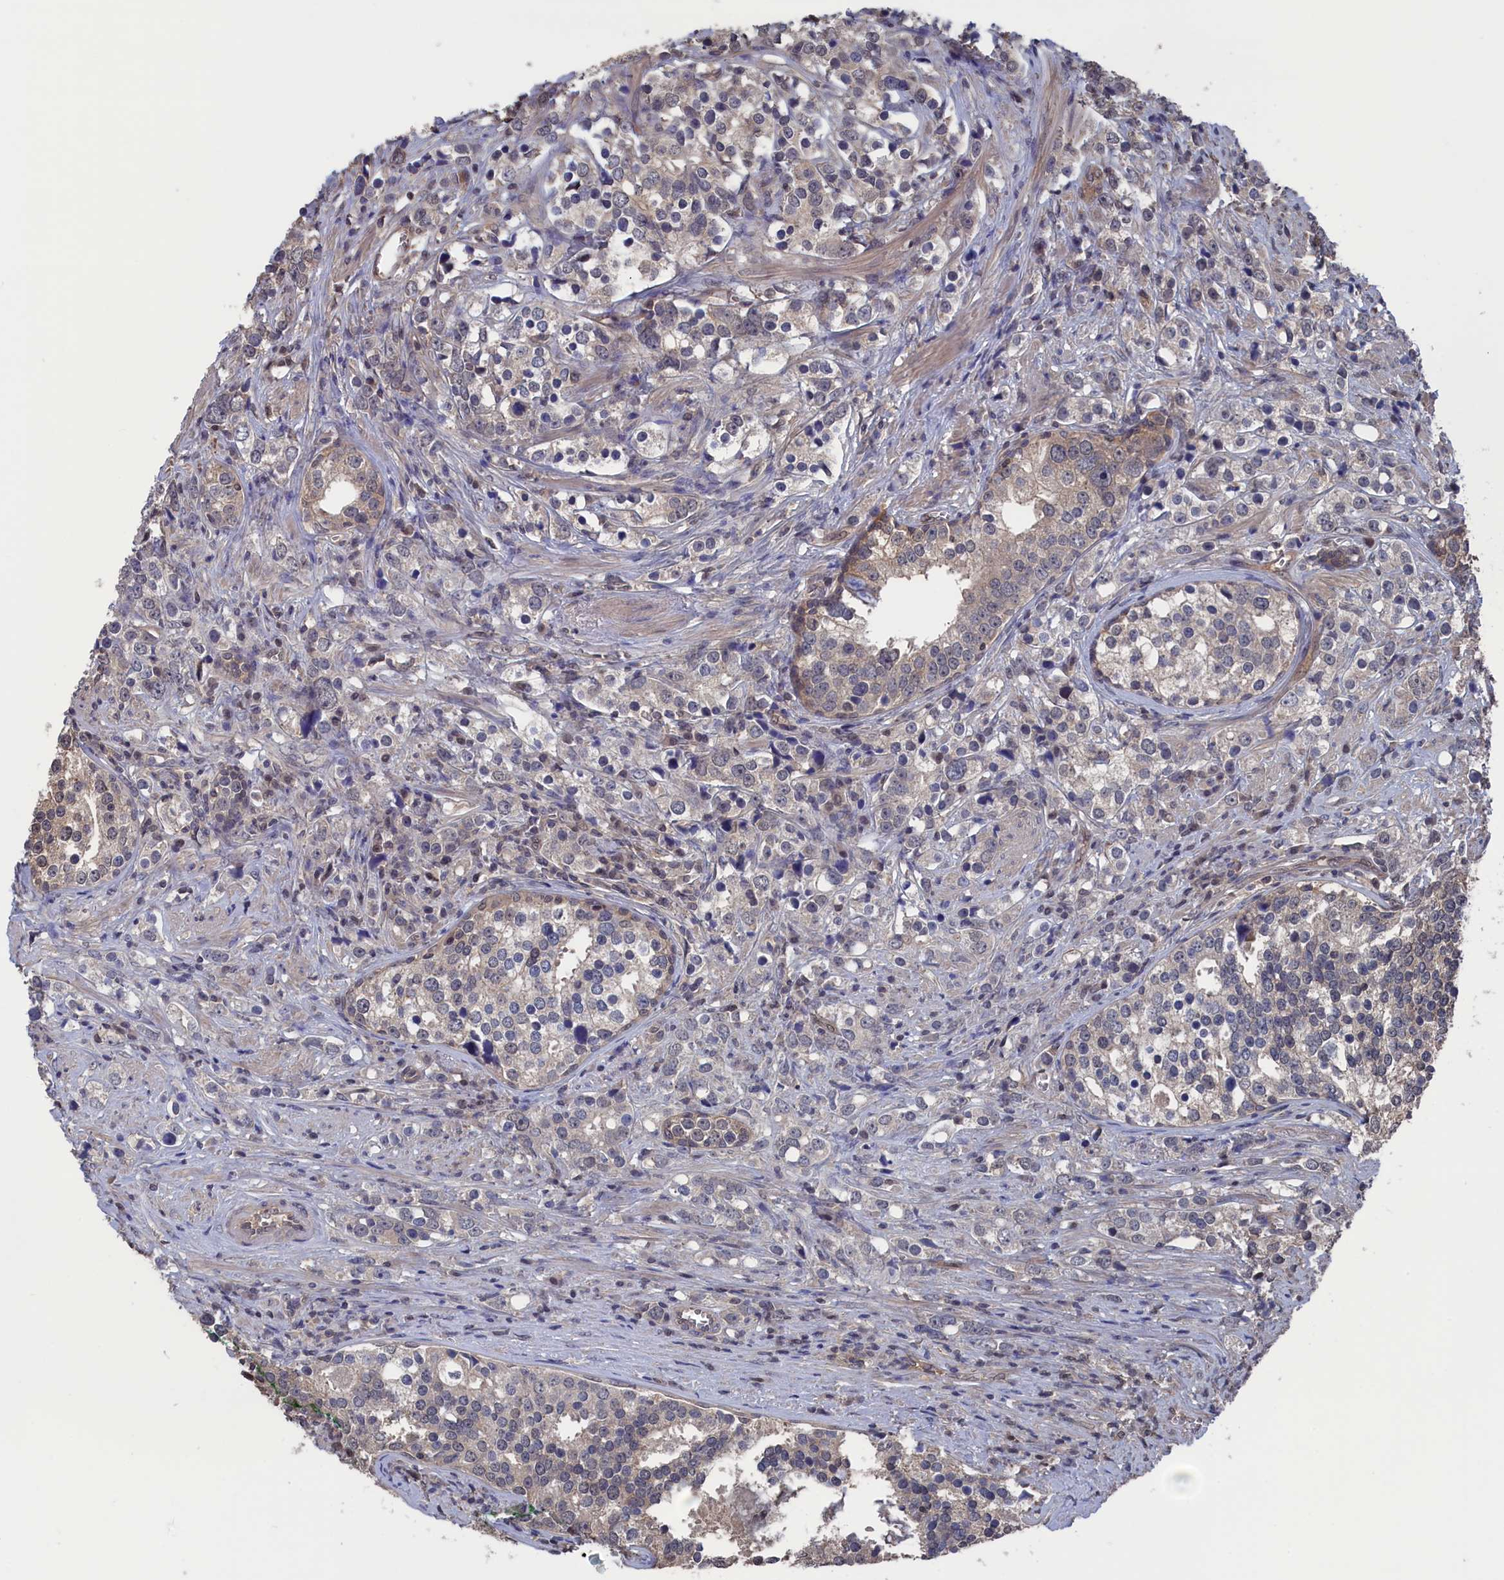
{"staining": {"intensity": "negative", "quantity": "none", "location": "none"}, "tissue": "prostate cancer", "cell_type": "Tumor cells", "image_type": "cancer", "snomed": [{"axis": "morphology", "description": "Adenocarcinoma, High grade"}, {"axis": "topography", "description": "Prostate"}], "caption": "Tumor cells show no significant positivity in prostate cancer (high-grade adenocarcinoma).", "gene": "NUTF2", "patient": {"sex": "male", "age": 71}}